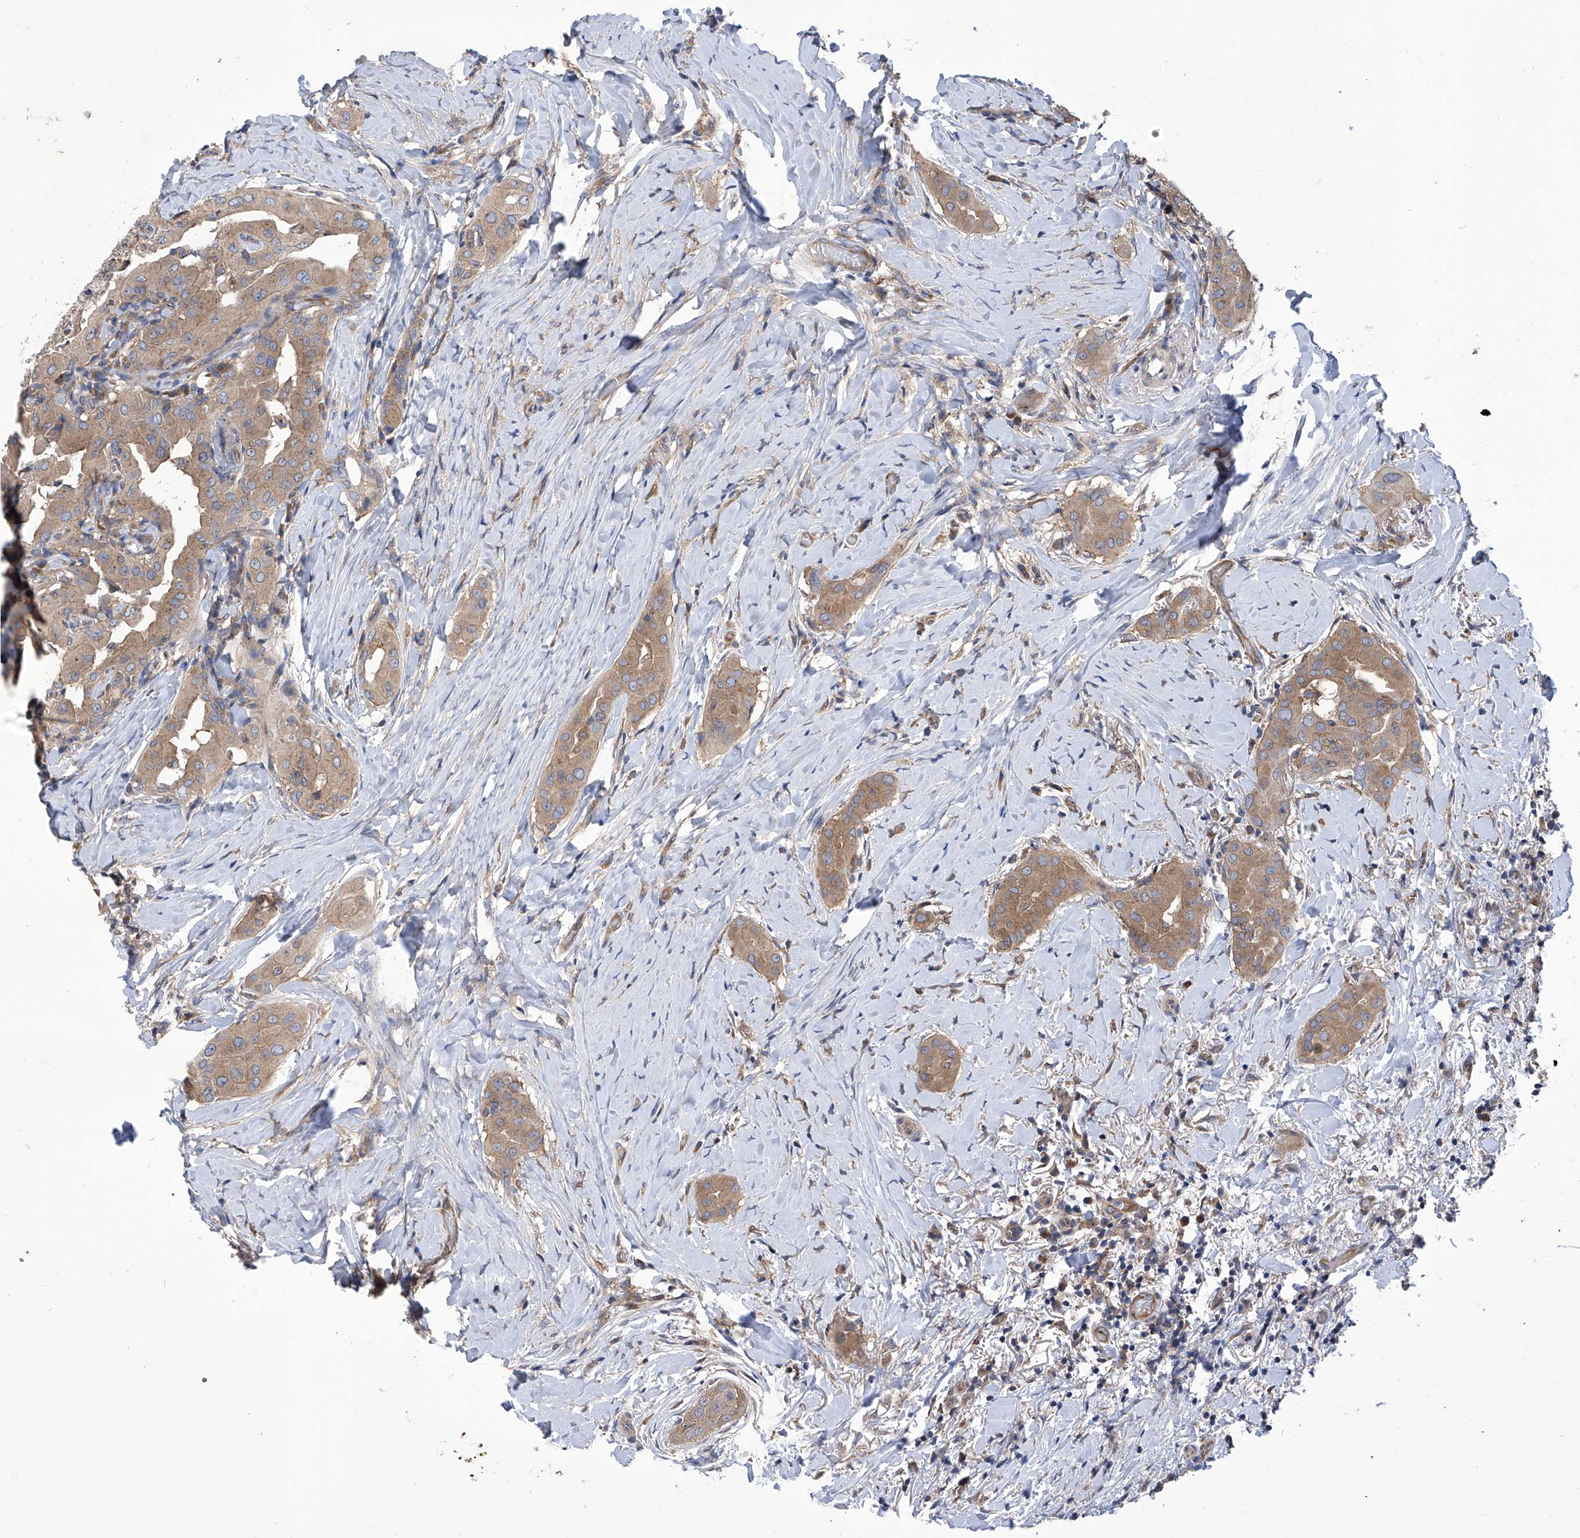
{"staining": {"intensity": "moderate", "quantity": ">75%", "location": "cytoplasmic/membranous"}, "tissue": "thyroid cancer", "cell_type": "Tumor cells", "image_type": "cancer", "snomed": [{"axis": "morphology", "description": "Papillary adenocarcinoma, NOS"}, {"axis": "topography", "description": "Thyroid gland"}], "caption": "Brown immunohistochemical staining in human thyroid papillary adenocarcinoma demonstrates moderate cytoplasmic/membranous positivity in about >75% of tumor cells. (DAB (3,3'-diaminobenzidine) IHC with brightfield microscopy, high magnification).", "gene": "TJAP1", "patient": {"sex": "male", "age": 33}}